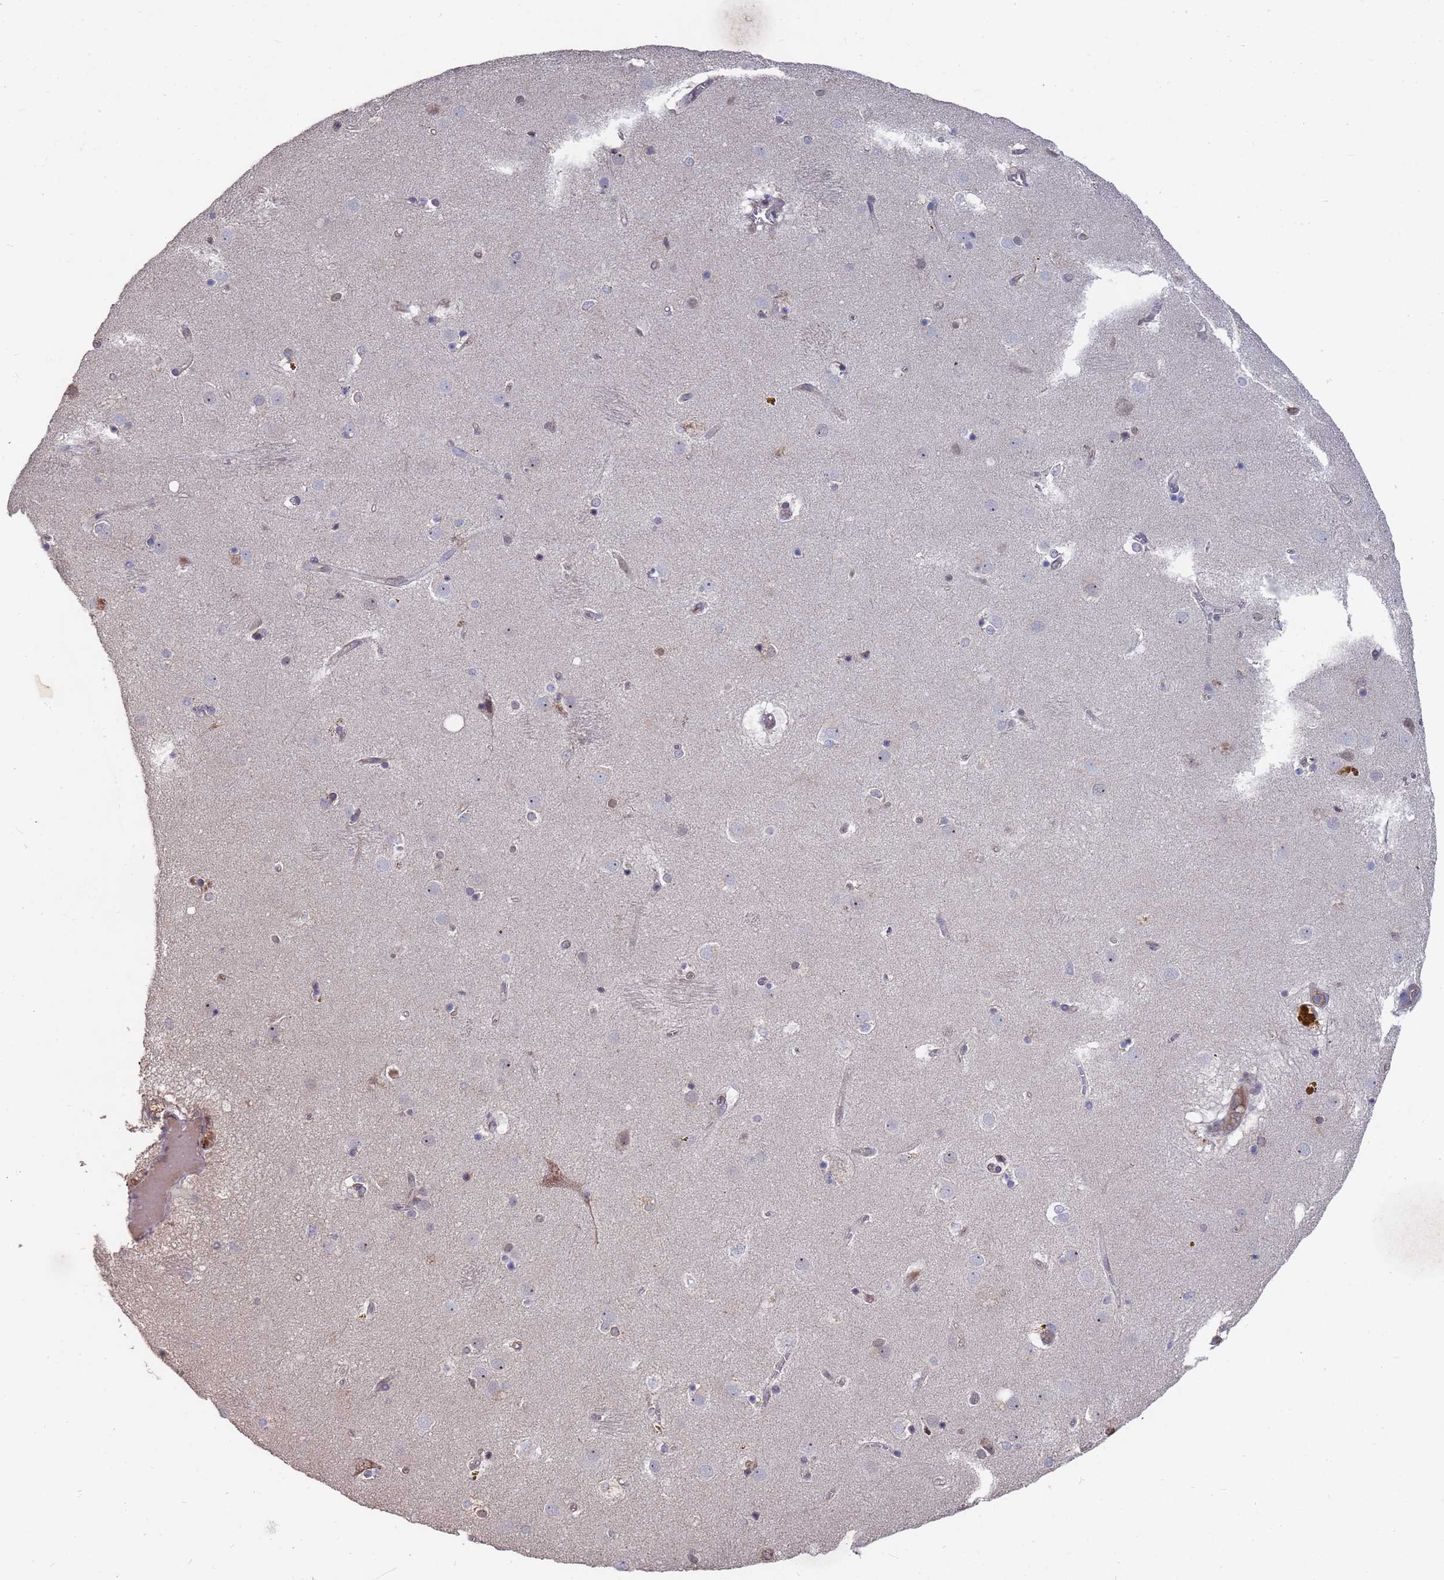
{"staining": {"intensity": "weak", "quantity": "<25%", "location": "cytoplasmic/membranous"}, "tissue": "caudate", "cell_type": "Glial cells", "image_type": "normal", "snomed": [{"axis": "morphology", "description": "Normal tissue, NOS"}, {"axis": "topography", "description": "Lateral ventricle wall"}], "caption": "A high-resolution histopathology image shows immunohistochemistry staining of normal caudate, which shows no significant staining in glial cells.", "gene": "CFAP119", "patient": {"sex": "male", "age": 70}}